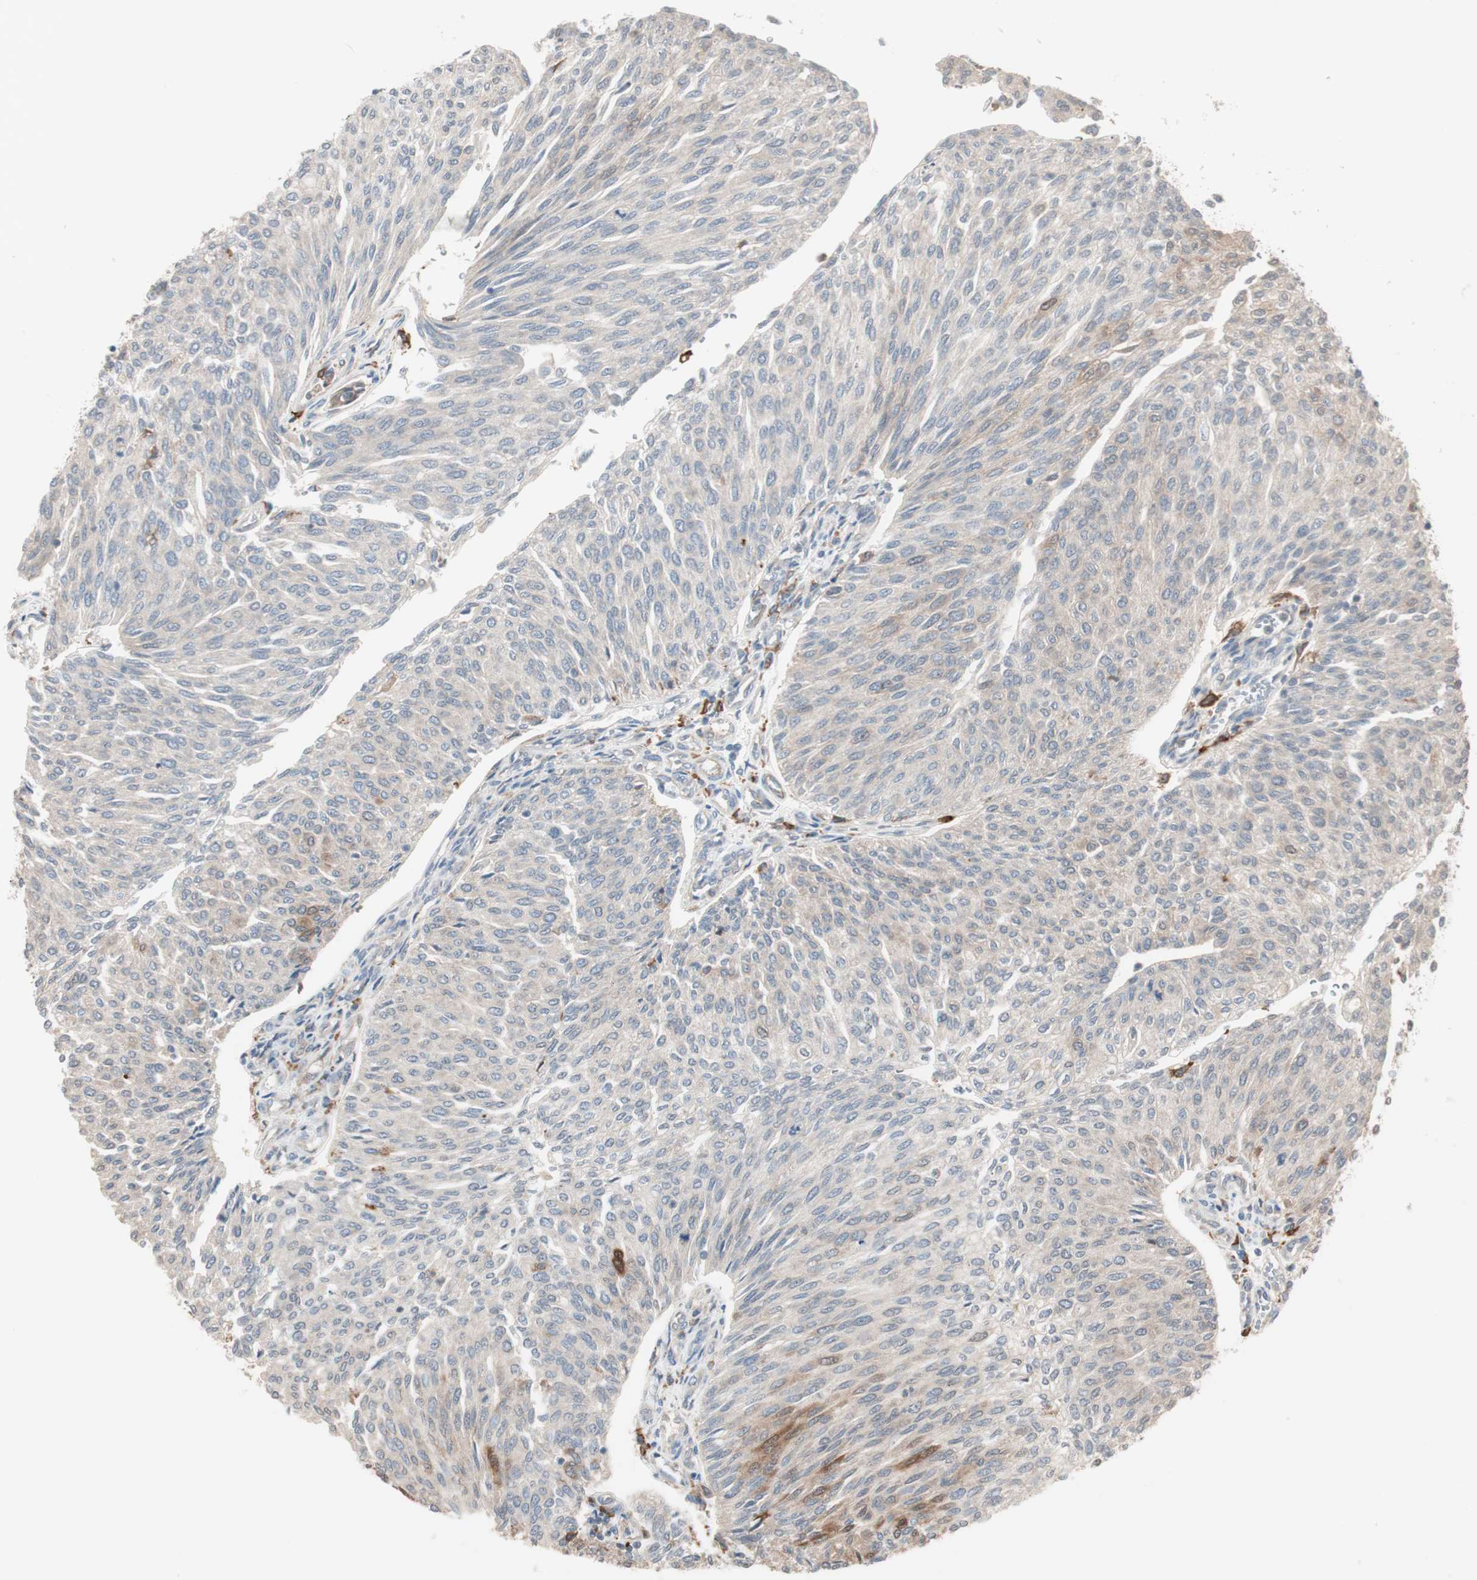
{"staining": {"intensity": "weak", "quantity": ">75%", "location": "cytoplasmic/membranous"}, "tissue": "urothelial cancer", "cell_type": "Tumor cells", "image_type": "cancer", "snomed": [{"axis": "morphology", "description": "Urothelial carcinoma, Low grade"}, {"axis": "topography", "description": "Urinary bladder"}], "caption": "Immunohistochemistry (IHC) micrograph of urothelial cancer stained for a protein (brown), which demonstrates low levels of weak cytoplasmic/membranous expression in approximately >75% of tumor cells.", "gene": "STAB1", "patient": {"sex": "female", "age": 79}}